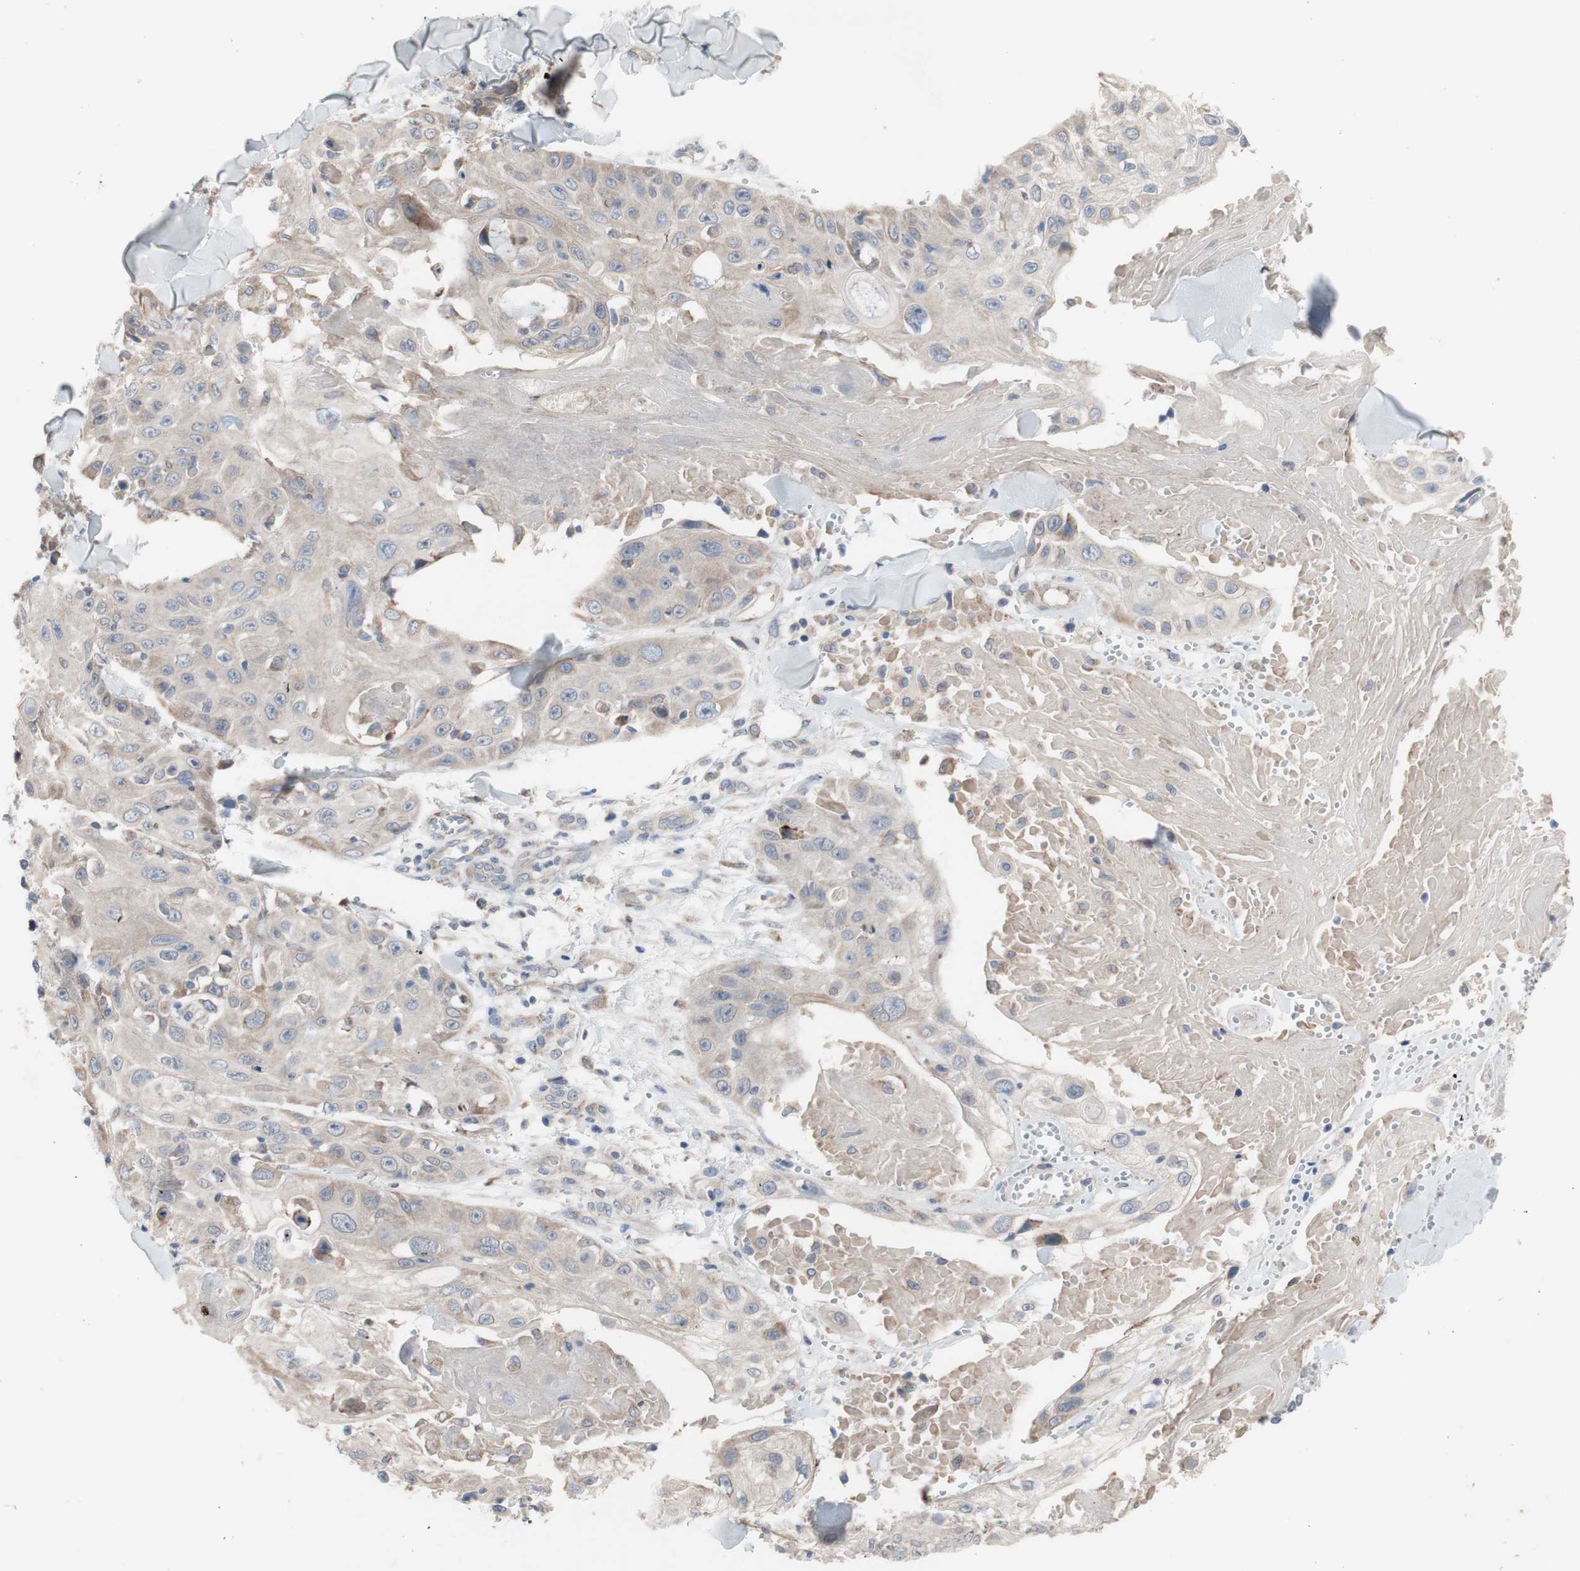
{"staining": {"intensity": "weak", "quantity": "25%-75%", "location": "cytoplasmic/membranous"}, "tissue": "skin cancer", "cell_type": "Tumor cells", "image_type": "cancer", "snomed": [{"axis": "morphology", "description": "Squamous cell carcinoma, NOS"}, {"axis": "topography", "description": "Skin"}], "caption": "Protein staining shows weak cytoplasmic/membranous staining in about 25%-75% of tumor cells in skin cancer. The staining was performed using DAB (3,3'-diaminobenzidine), with brown indicating positive protein expression. Nuclei are stained blue with hematoxylin.", "gene": "TTC14", "patient": {"sex": "male", "age": 86}}